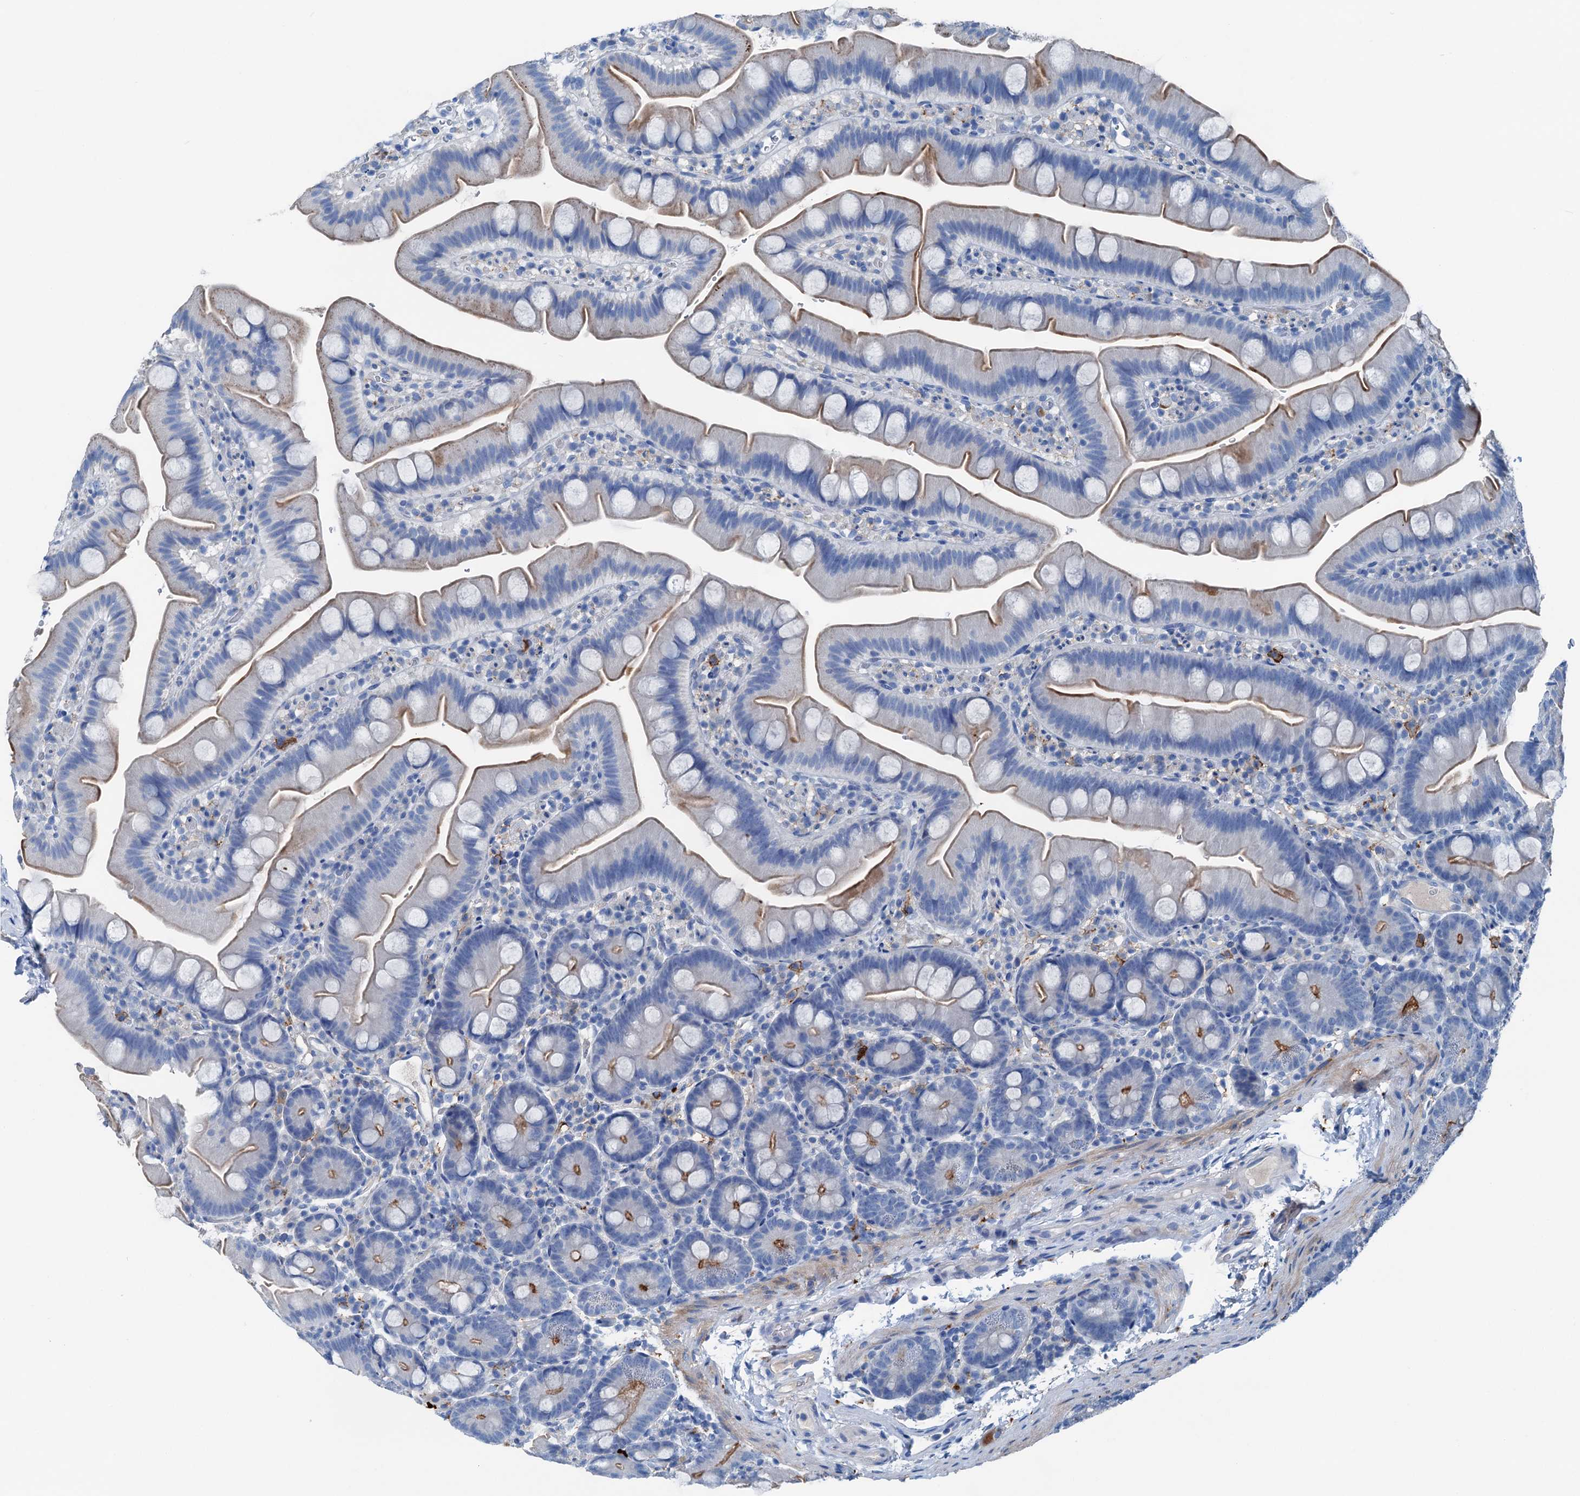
{"staining": {"intensity": "strong", "quantity": "25%-75%", "location": "cytoplasmic/membranous"}, "tissue": "small intestine", "cell_type": "Glandular cells", "image_type": "normal", "snomed": [{"axis": "morphology", "description": "Normal tissue, NOS"}, {"axis": "topography", "description": "Small intestine"}], "caption": "Immunohistochemistry histopathology image of benign small intestine: human small intestine stained using IHC displays high levels of strong protein expression localized specifically in the cytoplasmic/membranous of glandular cells, appearing as a cytoplasmic/membranous brown color.", "gene": "C1QTNF4", "patient": {"sex": "female", "age": 68}}